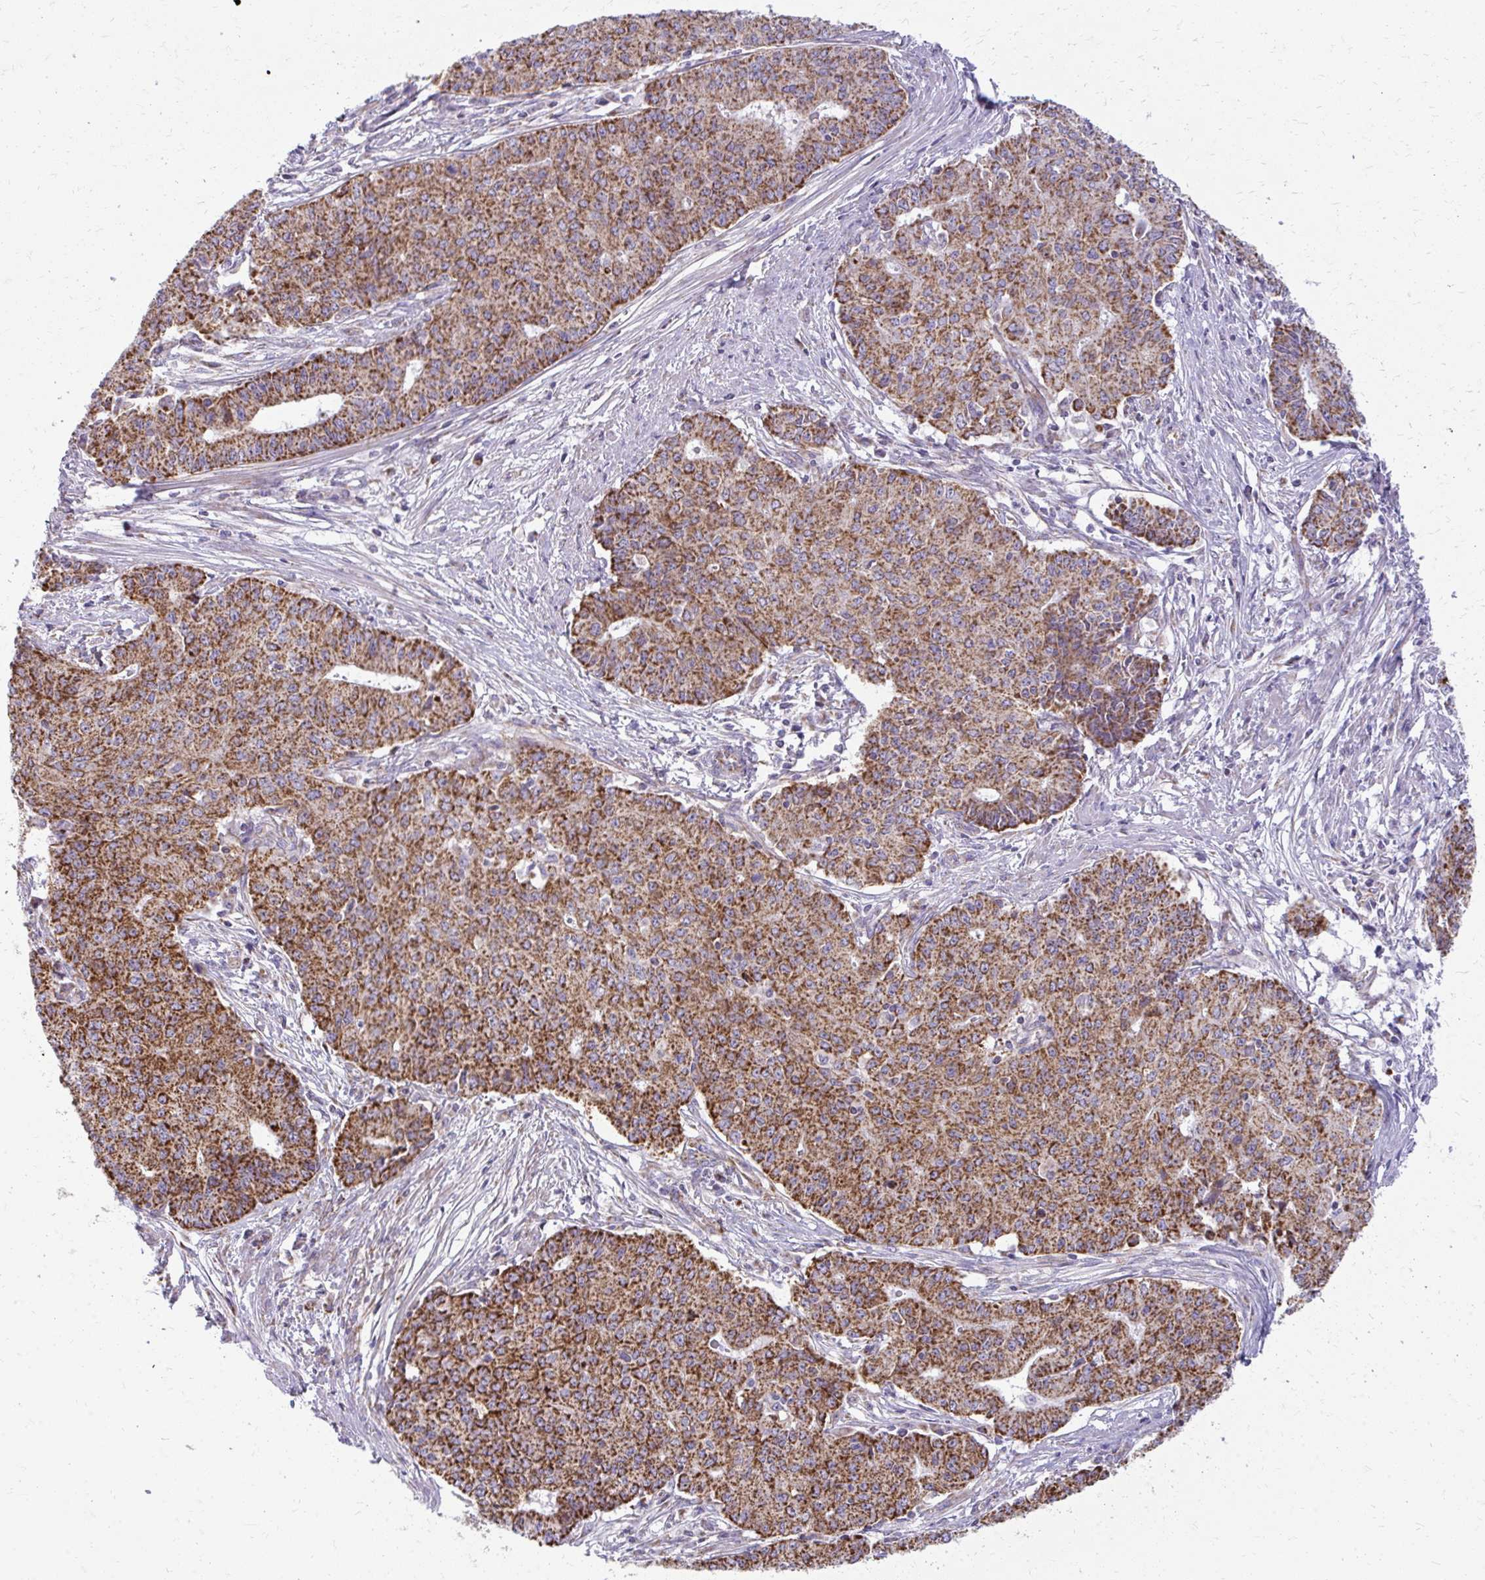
{"staining": {"intensity": "strong", "quantity": ">75%", "location": "cytoplasmic/membranous"}, "tissue": "endometrial cancer", "cell_type": "Tumor cells", "image_type": "cancer", "snomed": [{"axis": "morphology", "description": "Adenocarcinoma, NOS"}, {"axis": "topography", "description": "Endometrium"}], "caption": "Strong cytoplasmic/membranous staining is identified in about >75% of tumor cells in endometrial adenocarcinoma. (DAB IHC with brightfield microscopy, high magnification).", "gene": "IFIT1", "patient": {"sex": "female", "age": 59}}